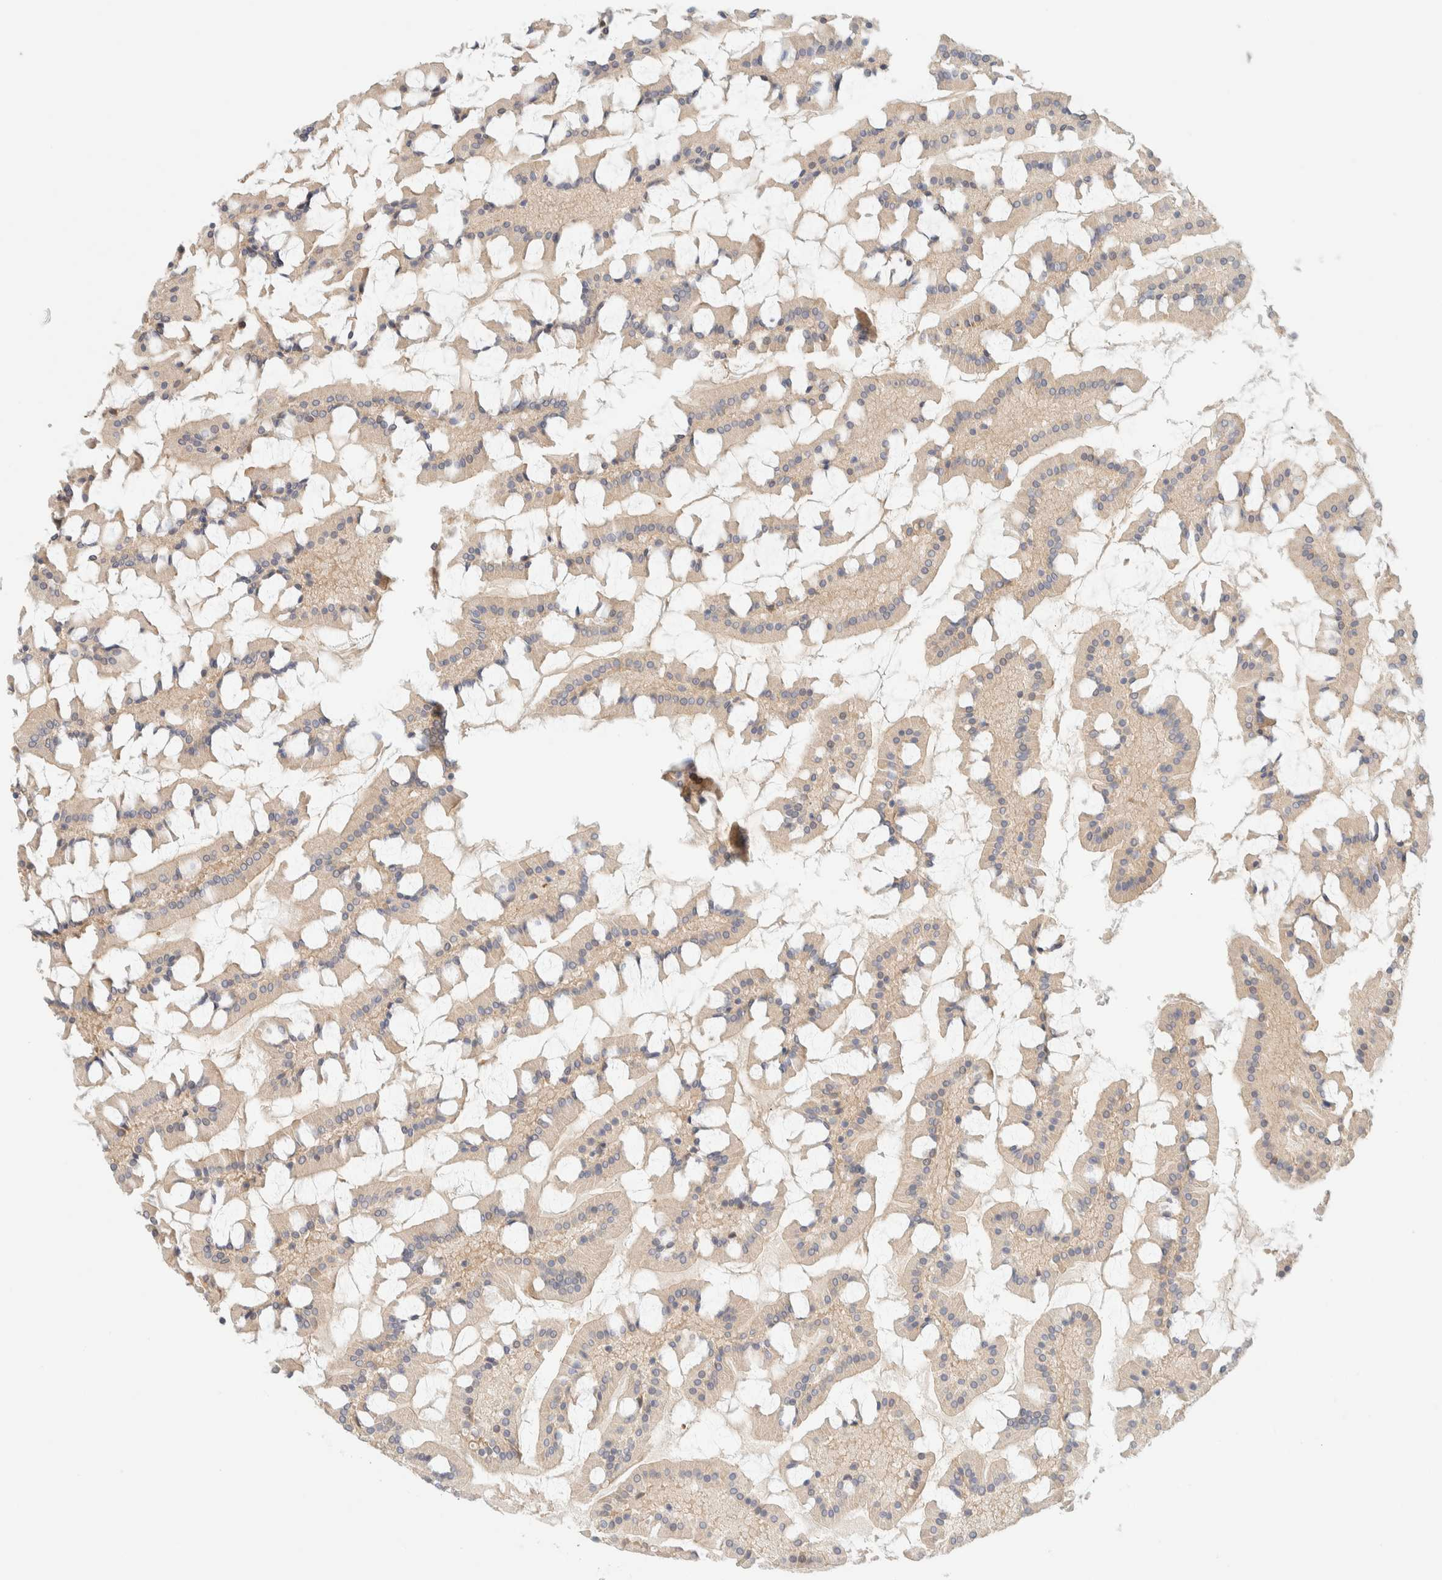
{"staining": {"intensity": "moderate", "quantity": ">75%", "location": "cytoplasmic/membranous"}, "tissue": "small intestine", "cell_type": "Glandular cells", "image_type": "normal", "snomed": [{"axis": "morphology", "description": "Normal tissue, NOS"}, {"axis": "topography", "description": "Small intestine"}], "caption": "Immunohistochemistry histopathology image of normal small intestine: small intestine stained using immunohistochemistry (IHC) demonstrates medium levels of moderate protein expression localized specifically in the cytoplasmic/membranous of glandular cells, appearing as a cytoplasmic/membranous brown color.", "gene": "FAT1", "patient": {"sex": "male", "age": 41}}